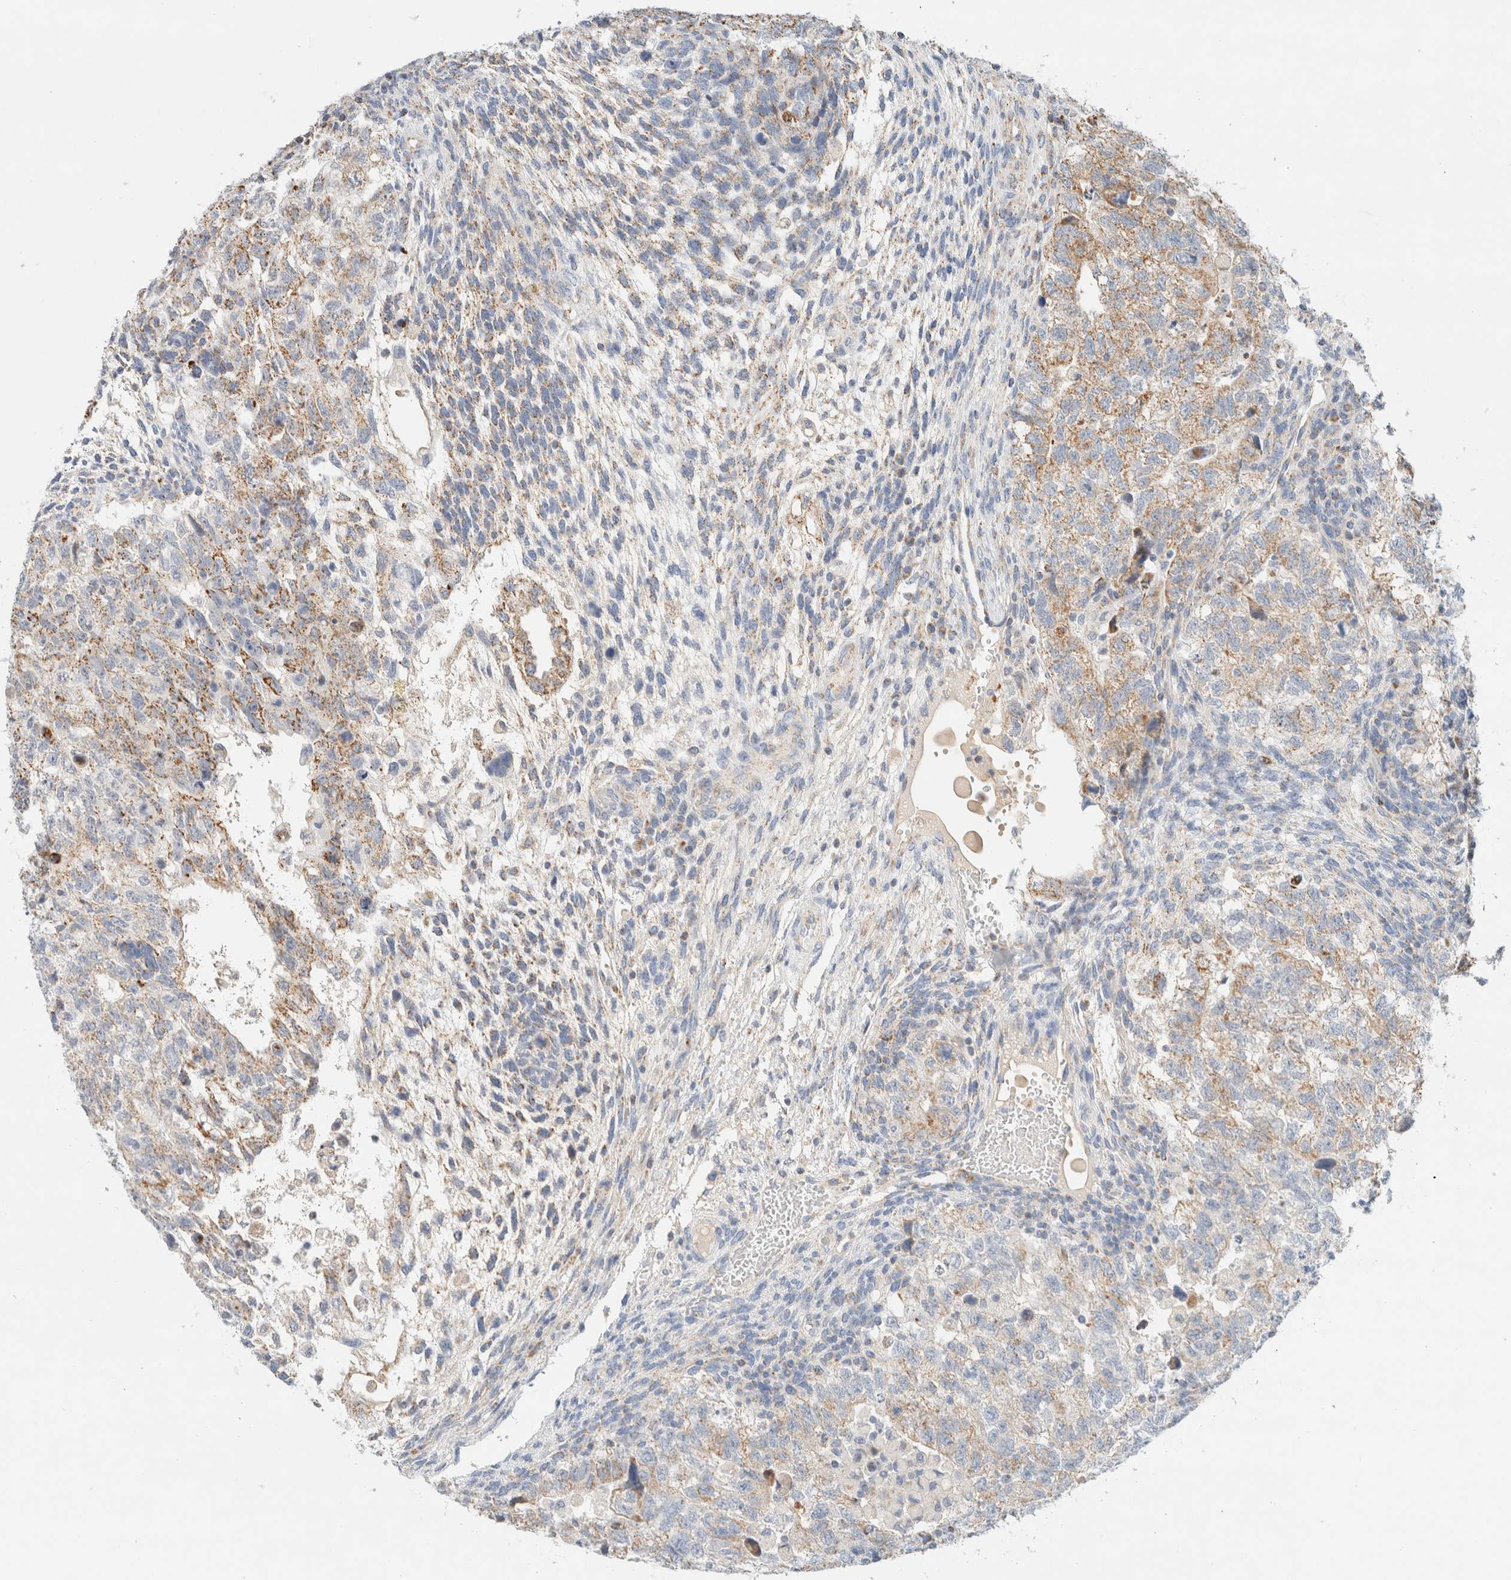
{"staining": {"intensity": "moderate", "quantity": "25%-75%", "location": "cytoplasmic/membranous"}, "tissue": "testis cancer", "cell_type": "Tumor cells", "image_type": "cancer", "snomed": [{"axis": "morphology", "description": "Carcinoma, Embryonal, NOS"}, {"axis": "topography", "description": "Testis"}], "caption": "There is medium levels of moderate cytoplasmic/membranous staining in tumor cells of testis cancer, as demonstrated by immunohistochemical staining (brown color).", "gene": "HDHD3", "patient": {"sex": "male", "age": 36}}